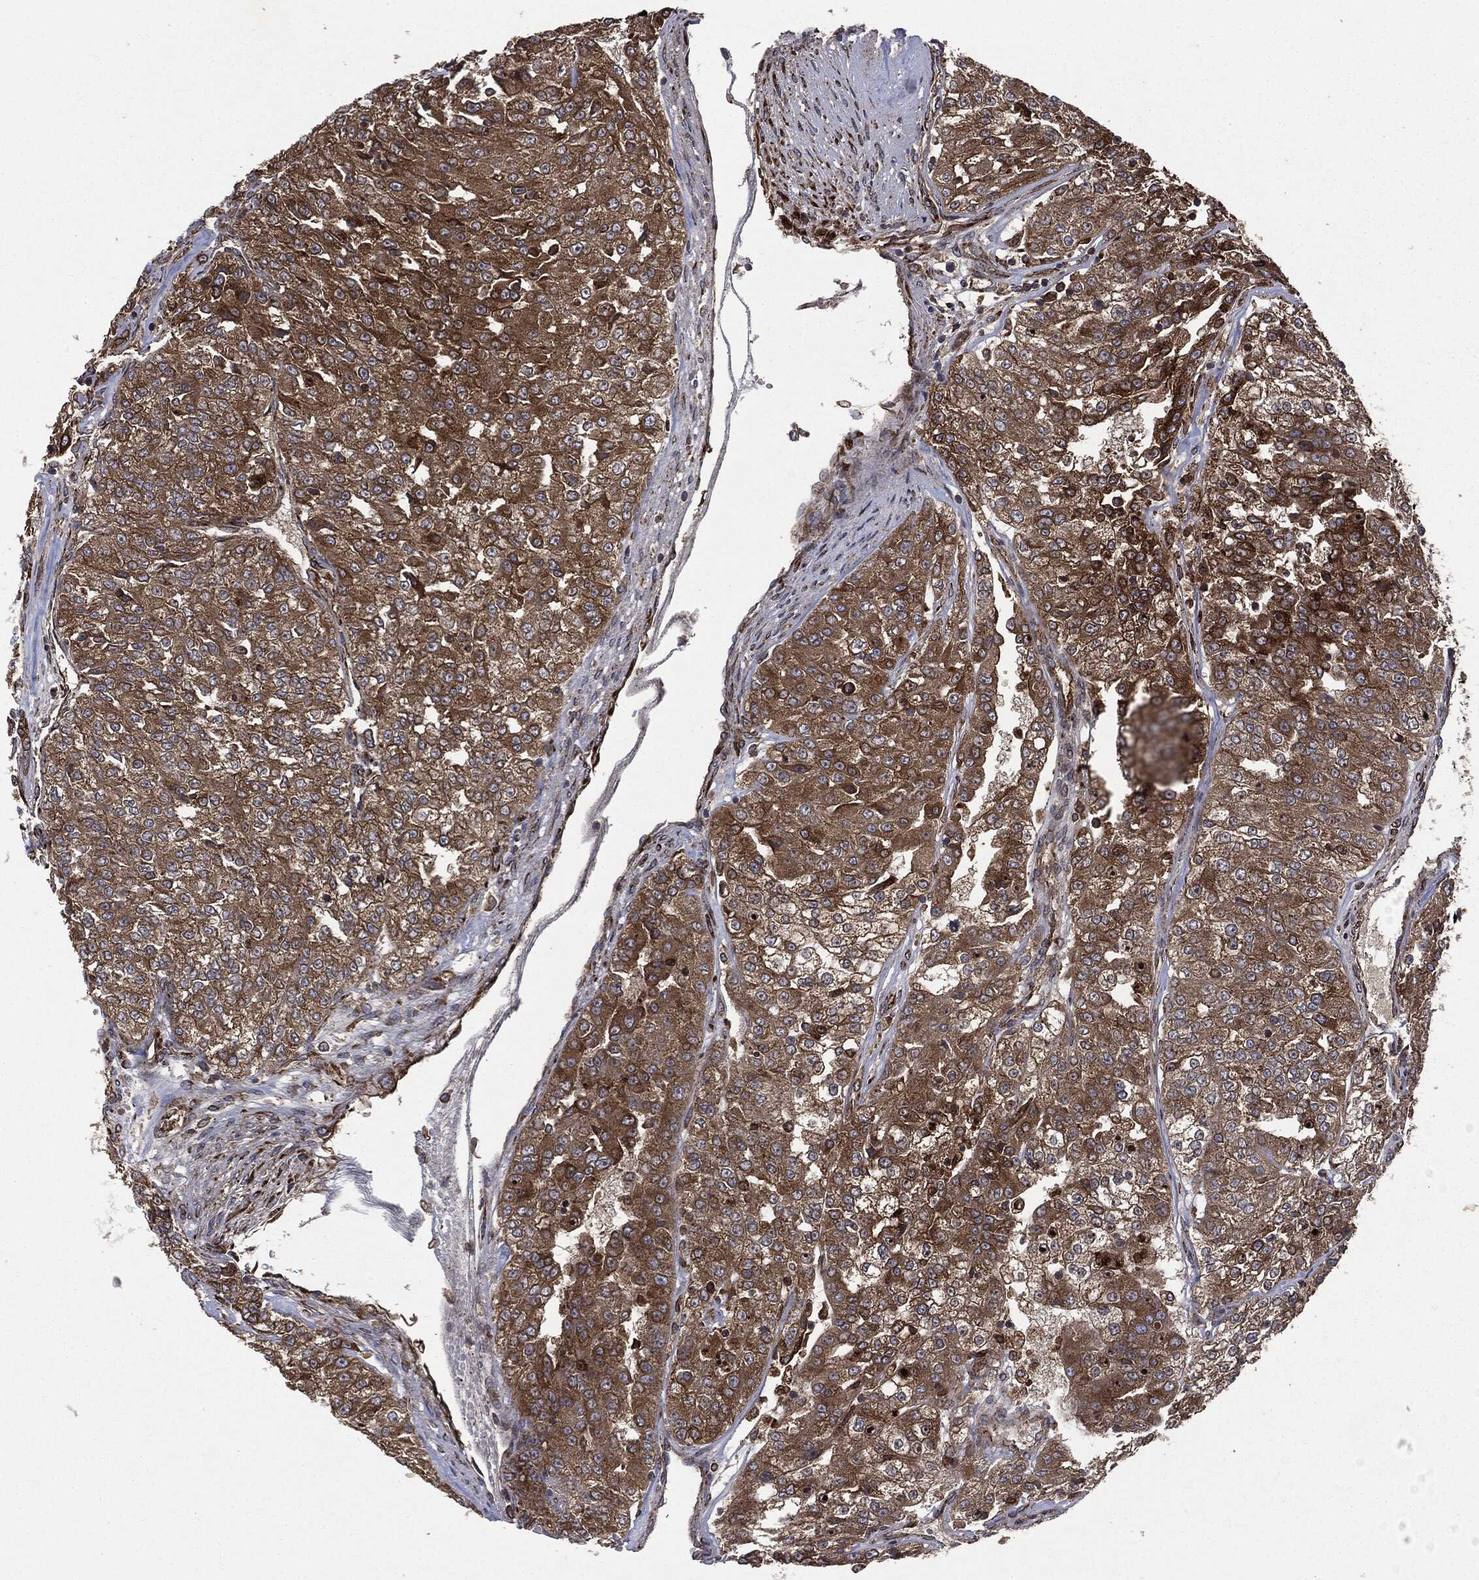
{"staining": {"intensity": "strong", "quantity": ">75%", "location": "cytoplasmic/membranous"}, "tissue": "renal cancer", "cell_type": "Tumor cells", "image_type": "cancer", "snomed": [{"axis": "morphology", "description": "Adenocarcinoma, NOS"}, {"axis": "topography", "description": "Kidney"}], "caption": "Tumor cells show high levels of strong cytoplasmic/membranous expression in about >75% of cells in renal cancer.", "gene": "PLOD3", "patient": {"sex": "female", "age": 63}}